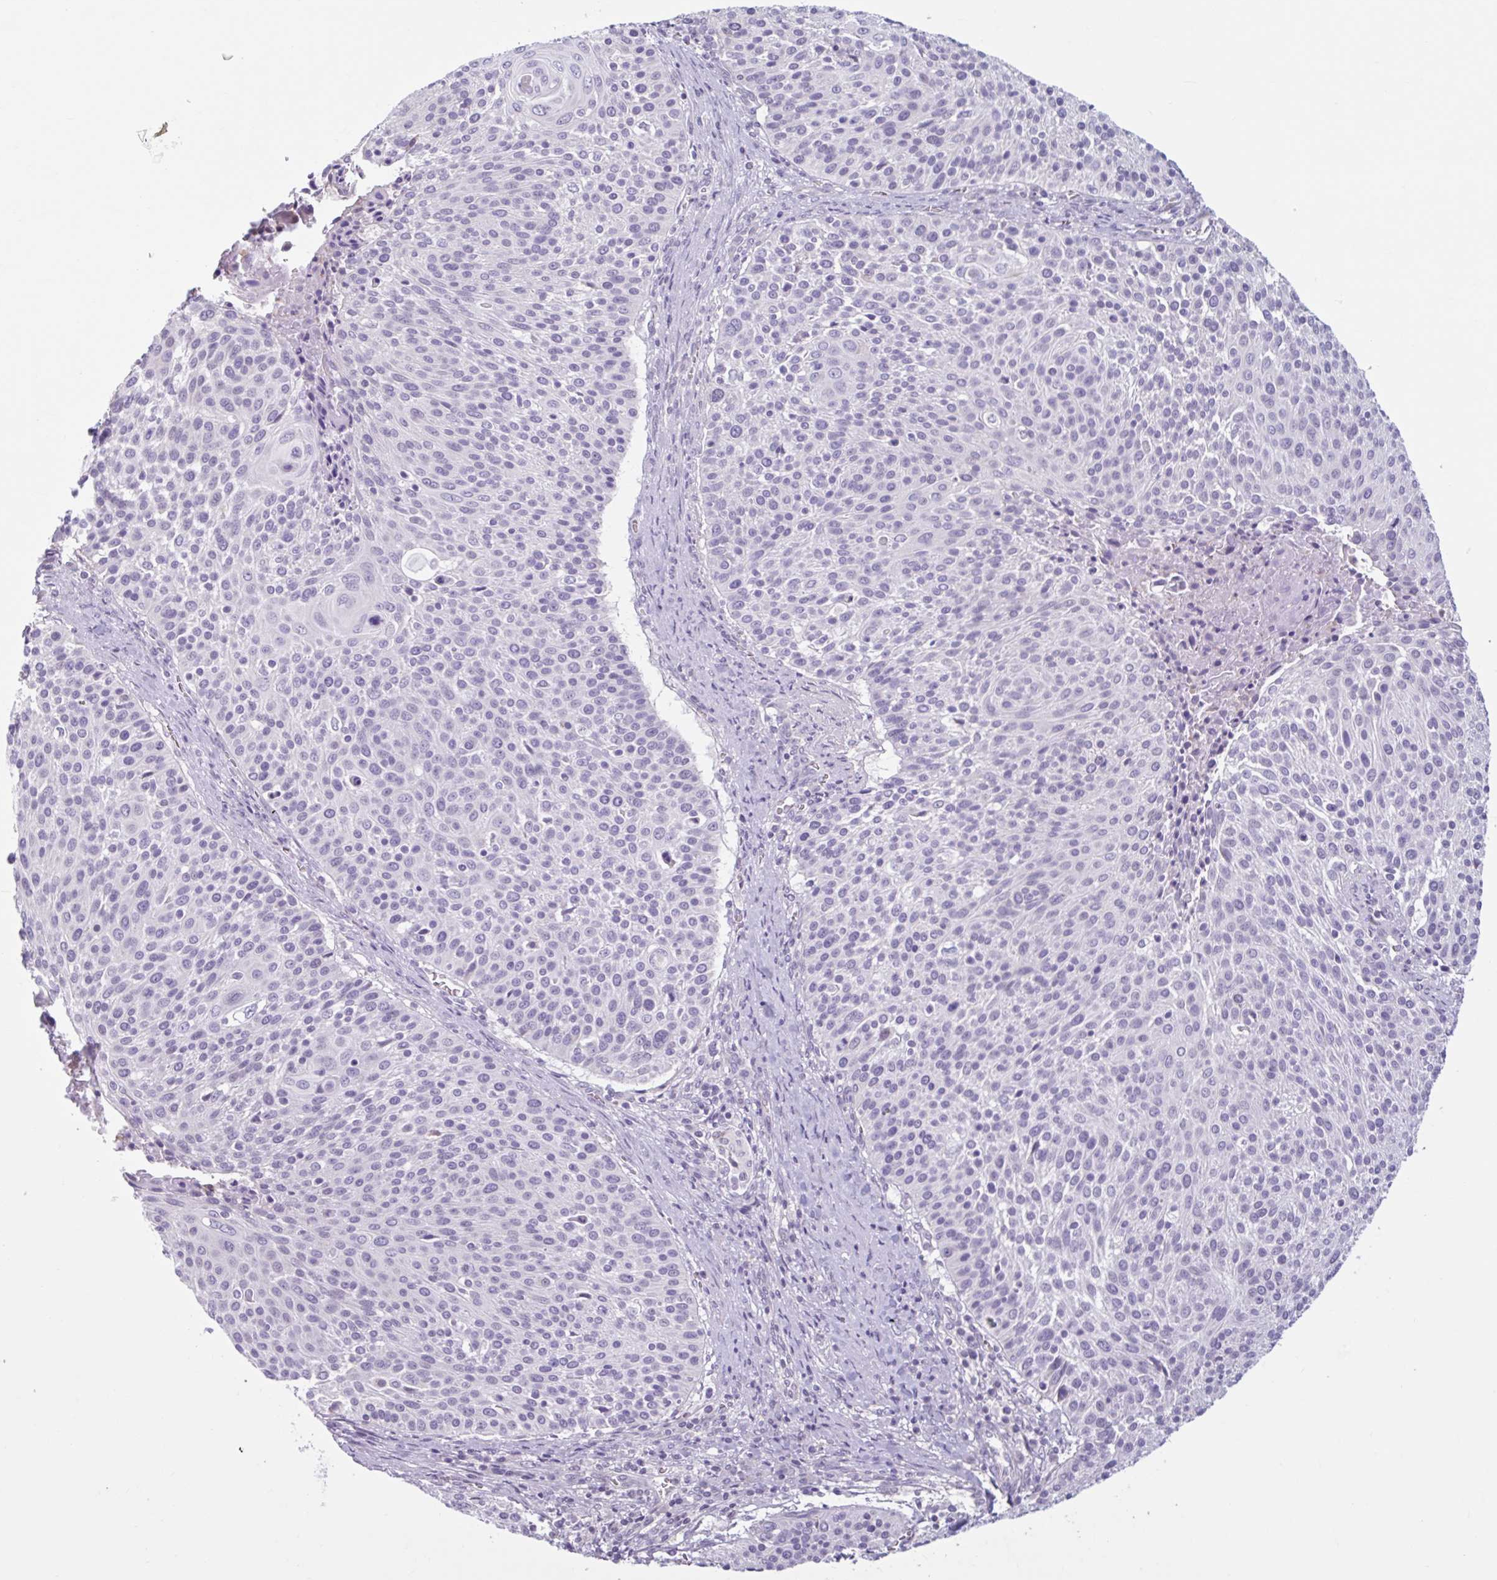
{"staining": {"intensity": "negative", "quantity": "none", "location": "none"}, "tissue": "cervical cancer", "cell_type": "Tumor cells", "image_type": "cancer", "snomed": [{"axis": "morphology", "description": "Squamous cell carcinoma, NOS"}, {"axis": "topography", "description": "Cervix"}], "caption": "Immunohistochemistry (IHC) histopathology image of cervical squamous cell carcinoma stained for a protein (brown), which exhibits no positivity in tumor cells.", "gene": "CDH19", "patient": {"sex": "female", "age": 31}}